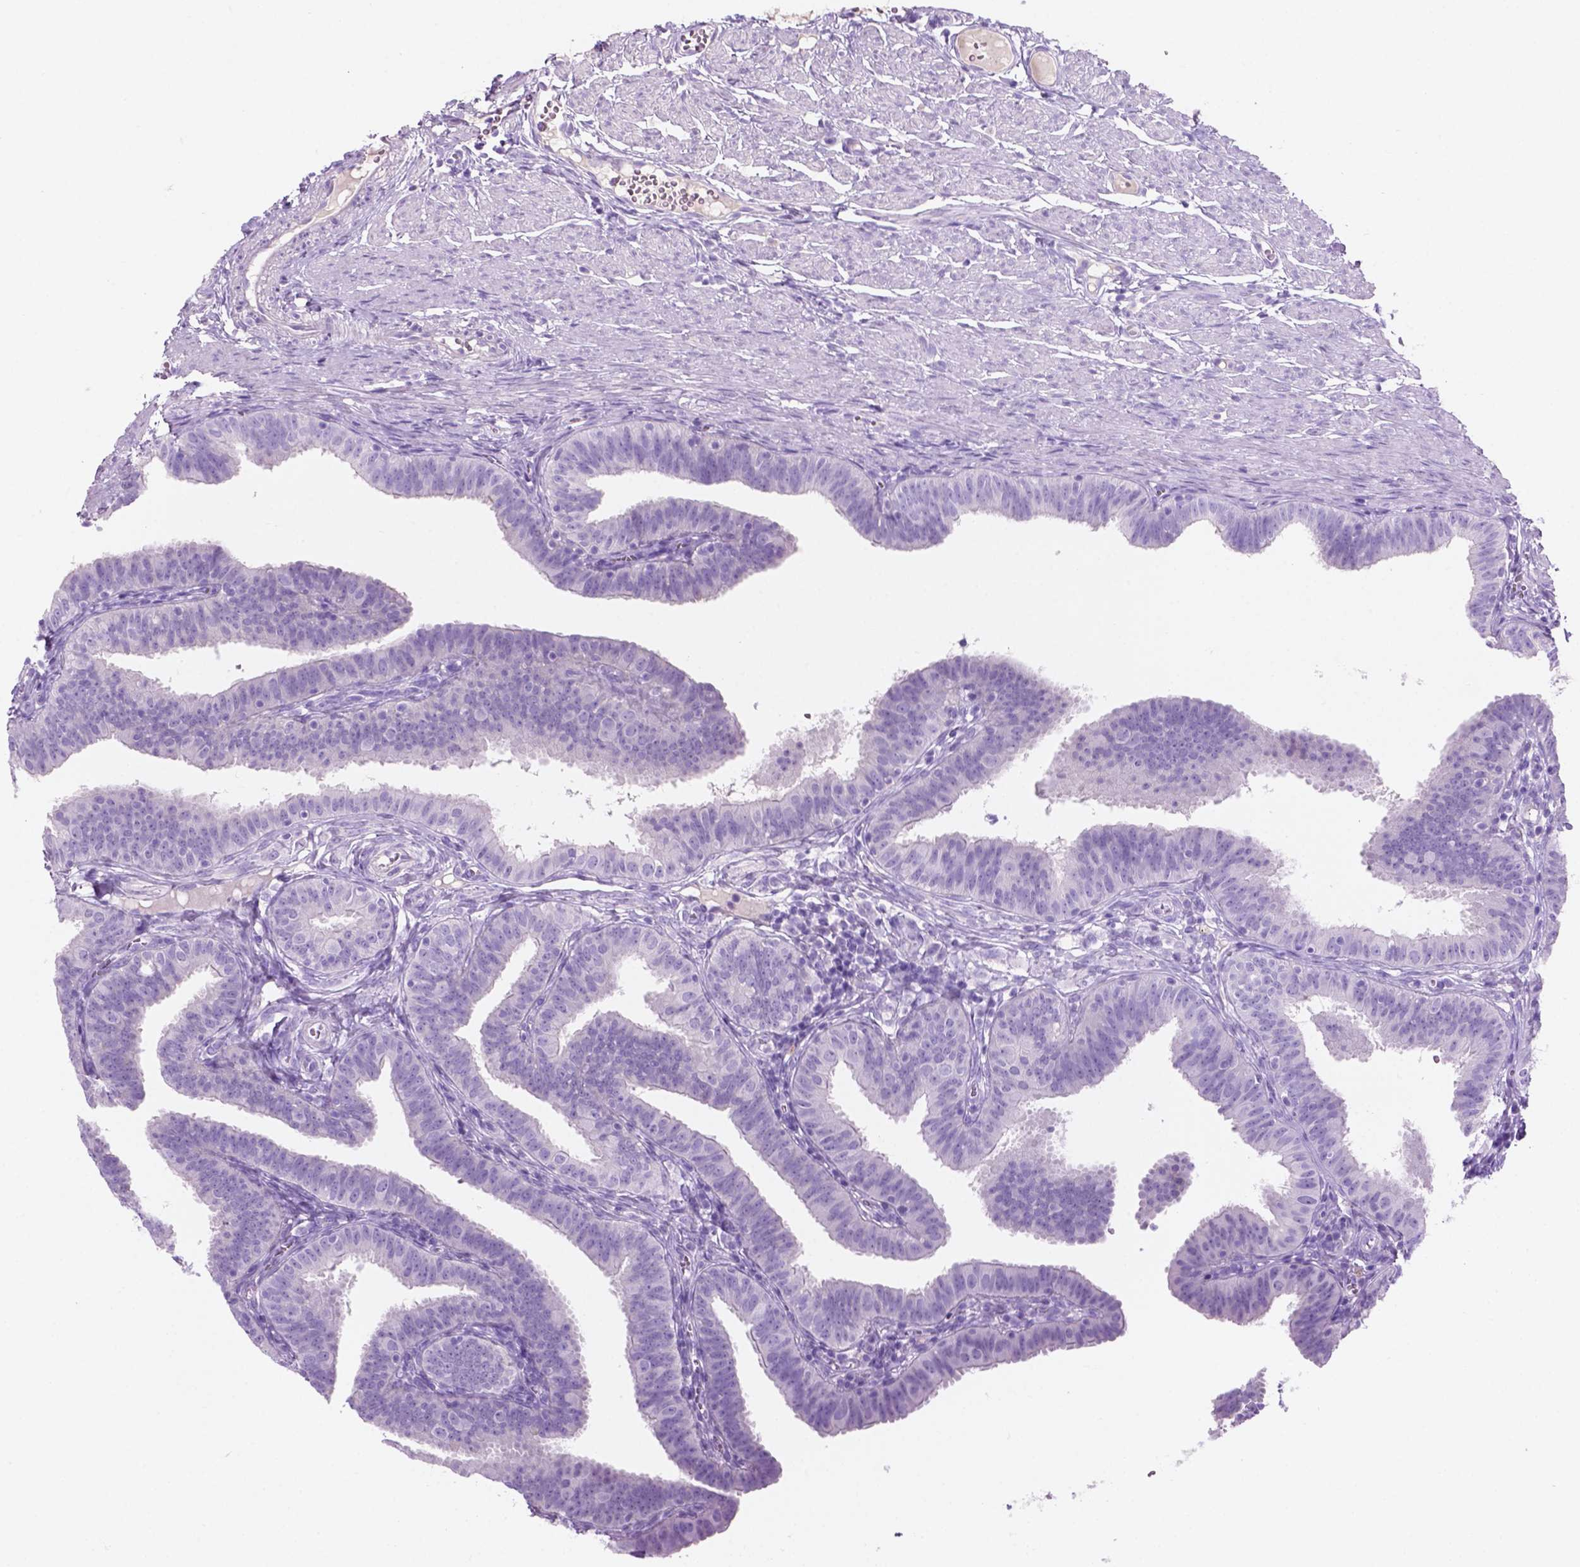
{"staining": {"intensity": "negative", "quantity": "none", "location": "none"}, "tissue": "fallopian tube", "cell_type": "Glandular cells", "image_type": "normal", "snomed": [{"axis": "morphology", "description": "Normal tissue, NOS"}, {"axis": "topography", "description": "Fallopian tube"}], "caption": "Immunohistochemistry of normal fallopian tube displays no staining in glandular cells.", "gene": "POU4F1", "patient": {"sex": "female", "age": 25}}